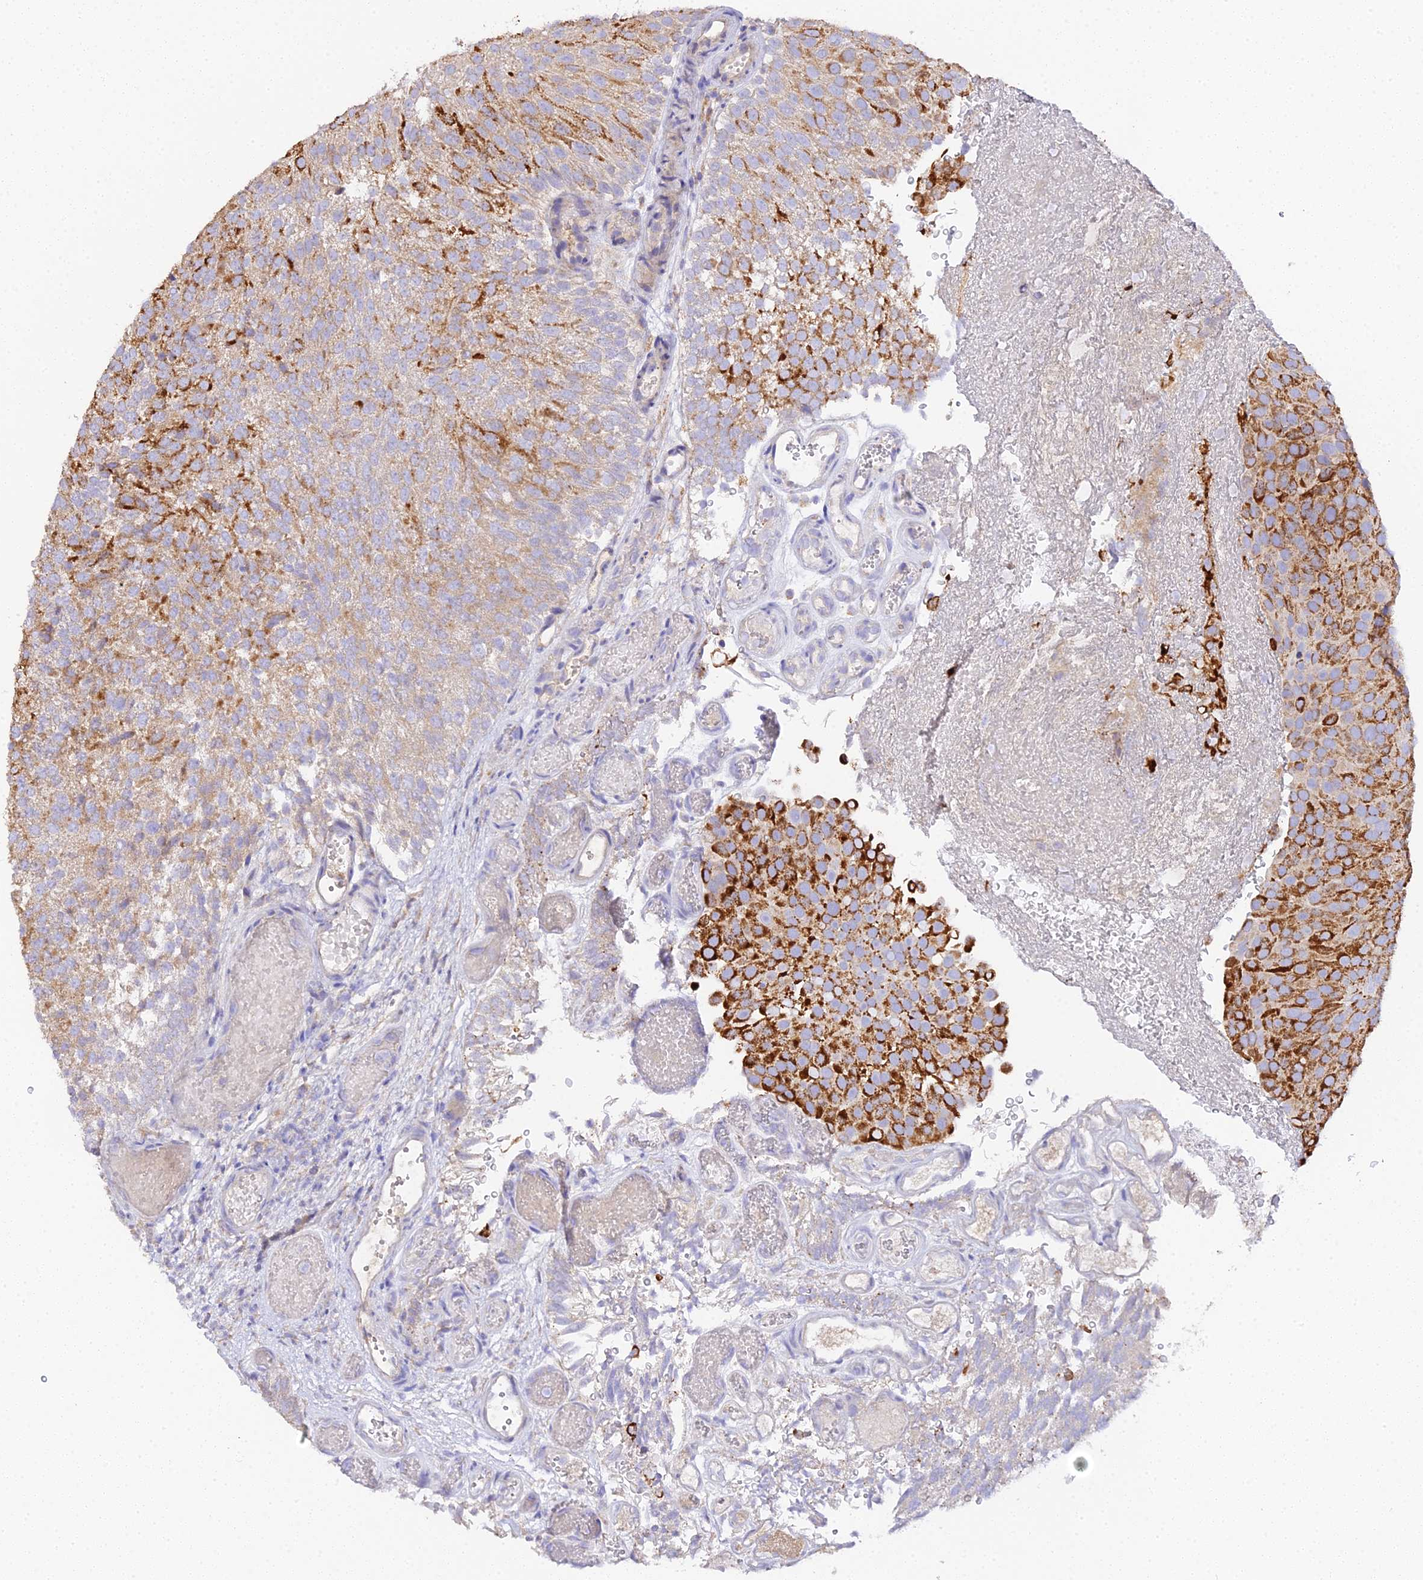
{"staining": {"intensity": "strong", "quantity": "25%-75%", "location": "cytoplasmic/membranous"}, "tissue": "urothelial cancer", "cell_type": "Tumor cells", "image_type": "cancer", "snomed": [{"axis": "morphology", "description": "Urothelial carcinoma, Low grade"}, {"axis": "topography", "description": "Urinary bladder"}], "caption": "The micrograph reveals staining of urothelial carcinoma (low-grade), revealing strong cytoplasmic/membranous protein positivity (brown color) within tumor cells. (DAB IHC, brown staining for protein, blue staining for nuclei).", "gene": "SCX", "patient": {"sex": "male", "age": 78}}